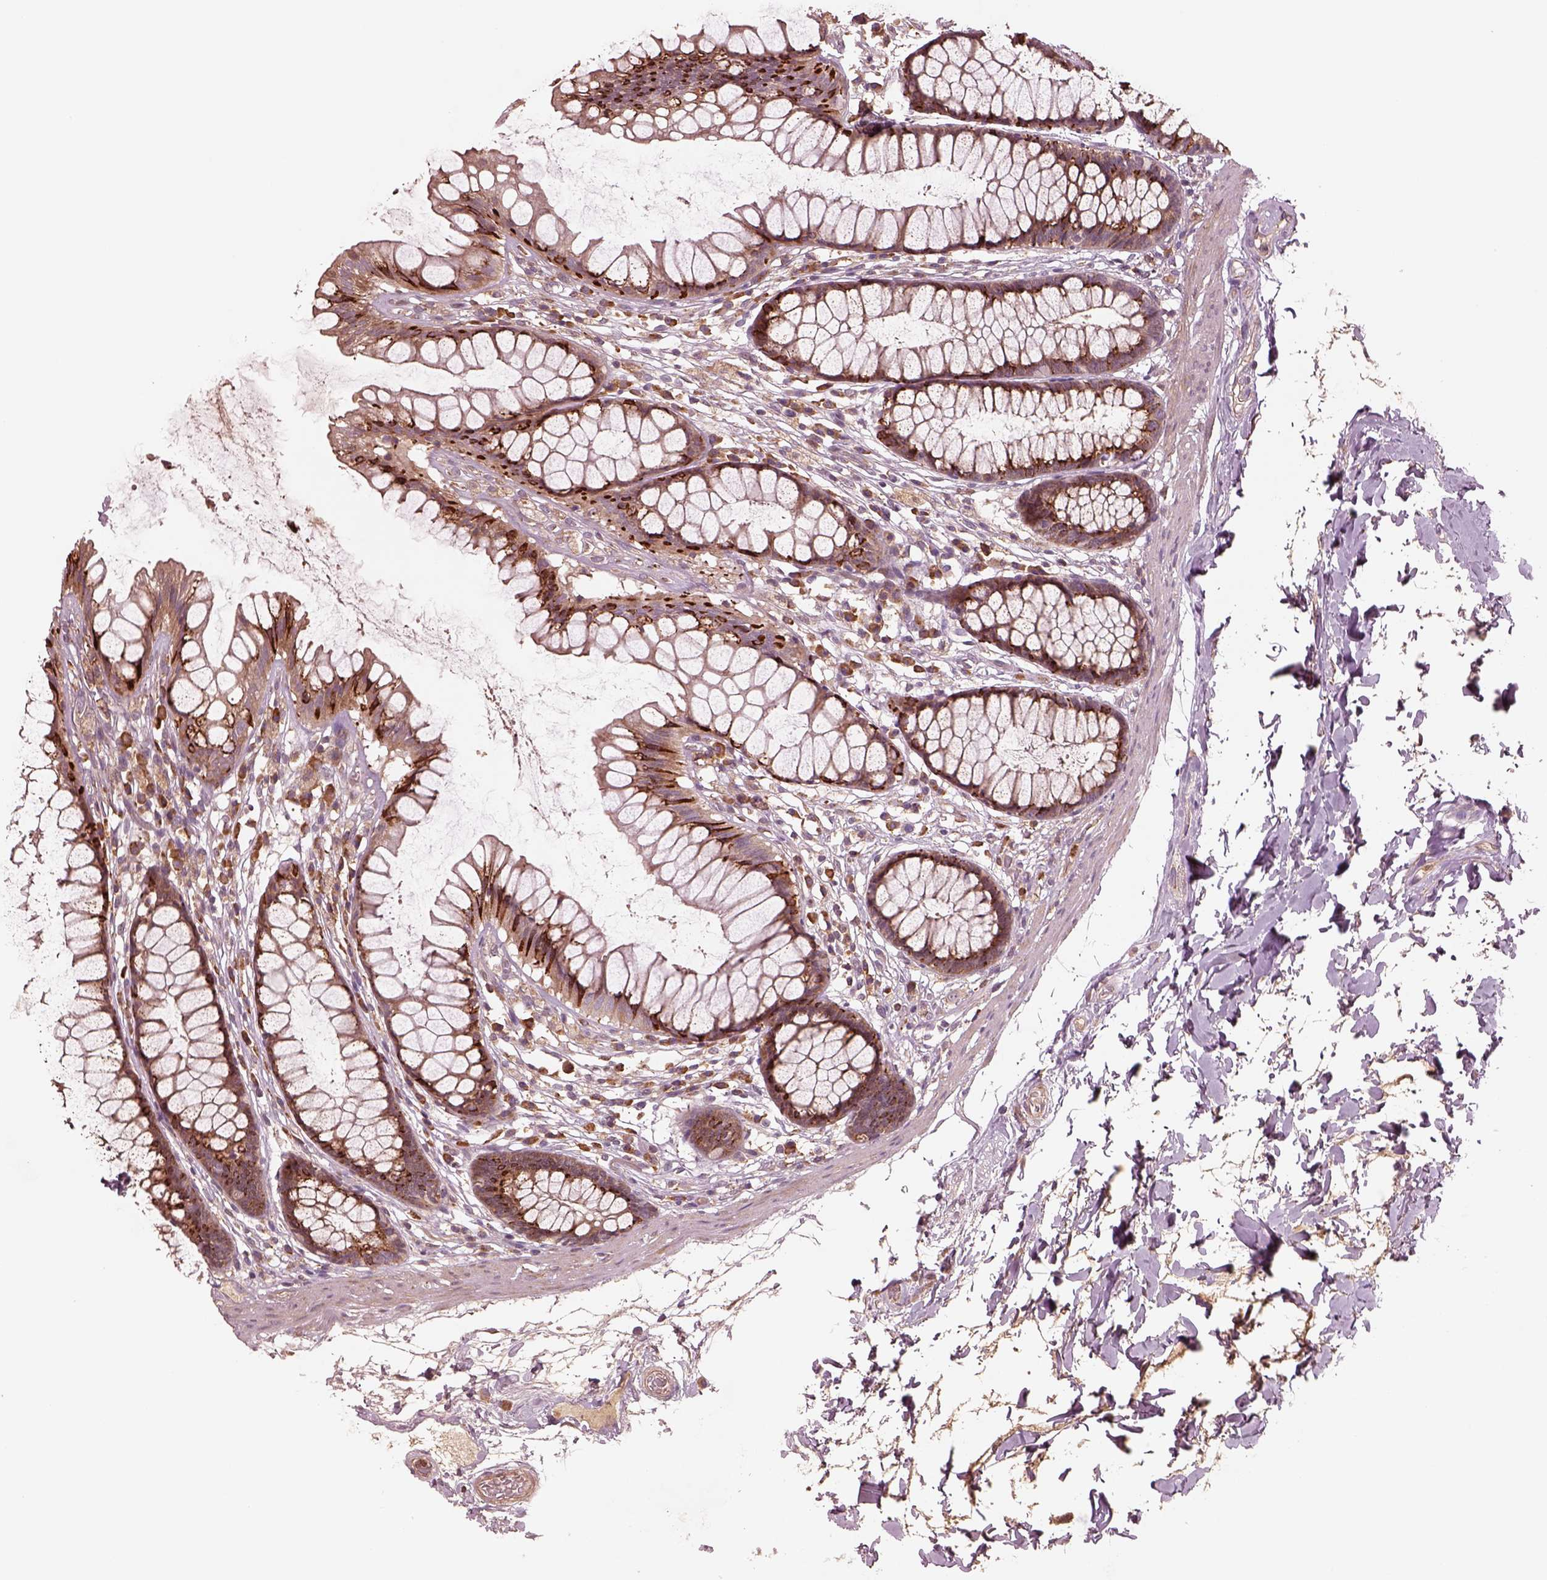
{"staining": {"intensity": "strong", "quantity": "25%-75%", "location": "cytoplasmic/membranous,nuclear"}, "tissue": "rectum", "cell_type": "Glandular cells", "image_type": "normal", "snomed": [{"axis": "morphology", "description": "Normal tissue, NOS"}, {"axis": "topography", "description": "Rectum"}], "caption": "Immunohistochemistry (IHC) image of unremarkable rectum: human rectum stained using IHC reveals high levels of strong protein expression localized specifically in the cytoplasmic/membranous,nuclear of glandular cells, appearing as a cytoplasmic/membranous,nuclear brown color.", "gene": "ASCC2", "patient": {"sex": "male", "age": 72}}